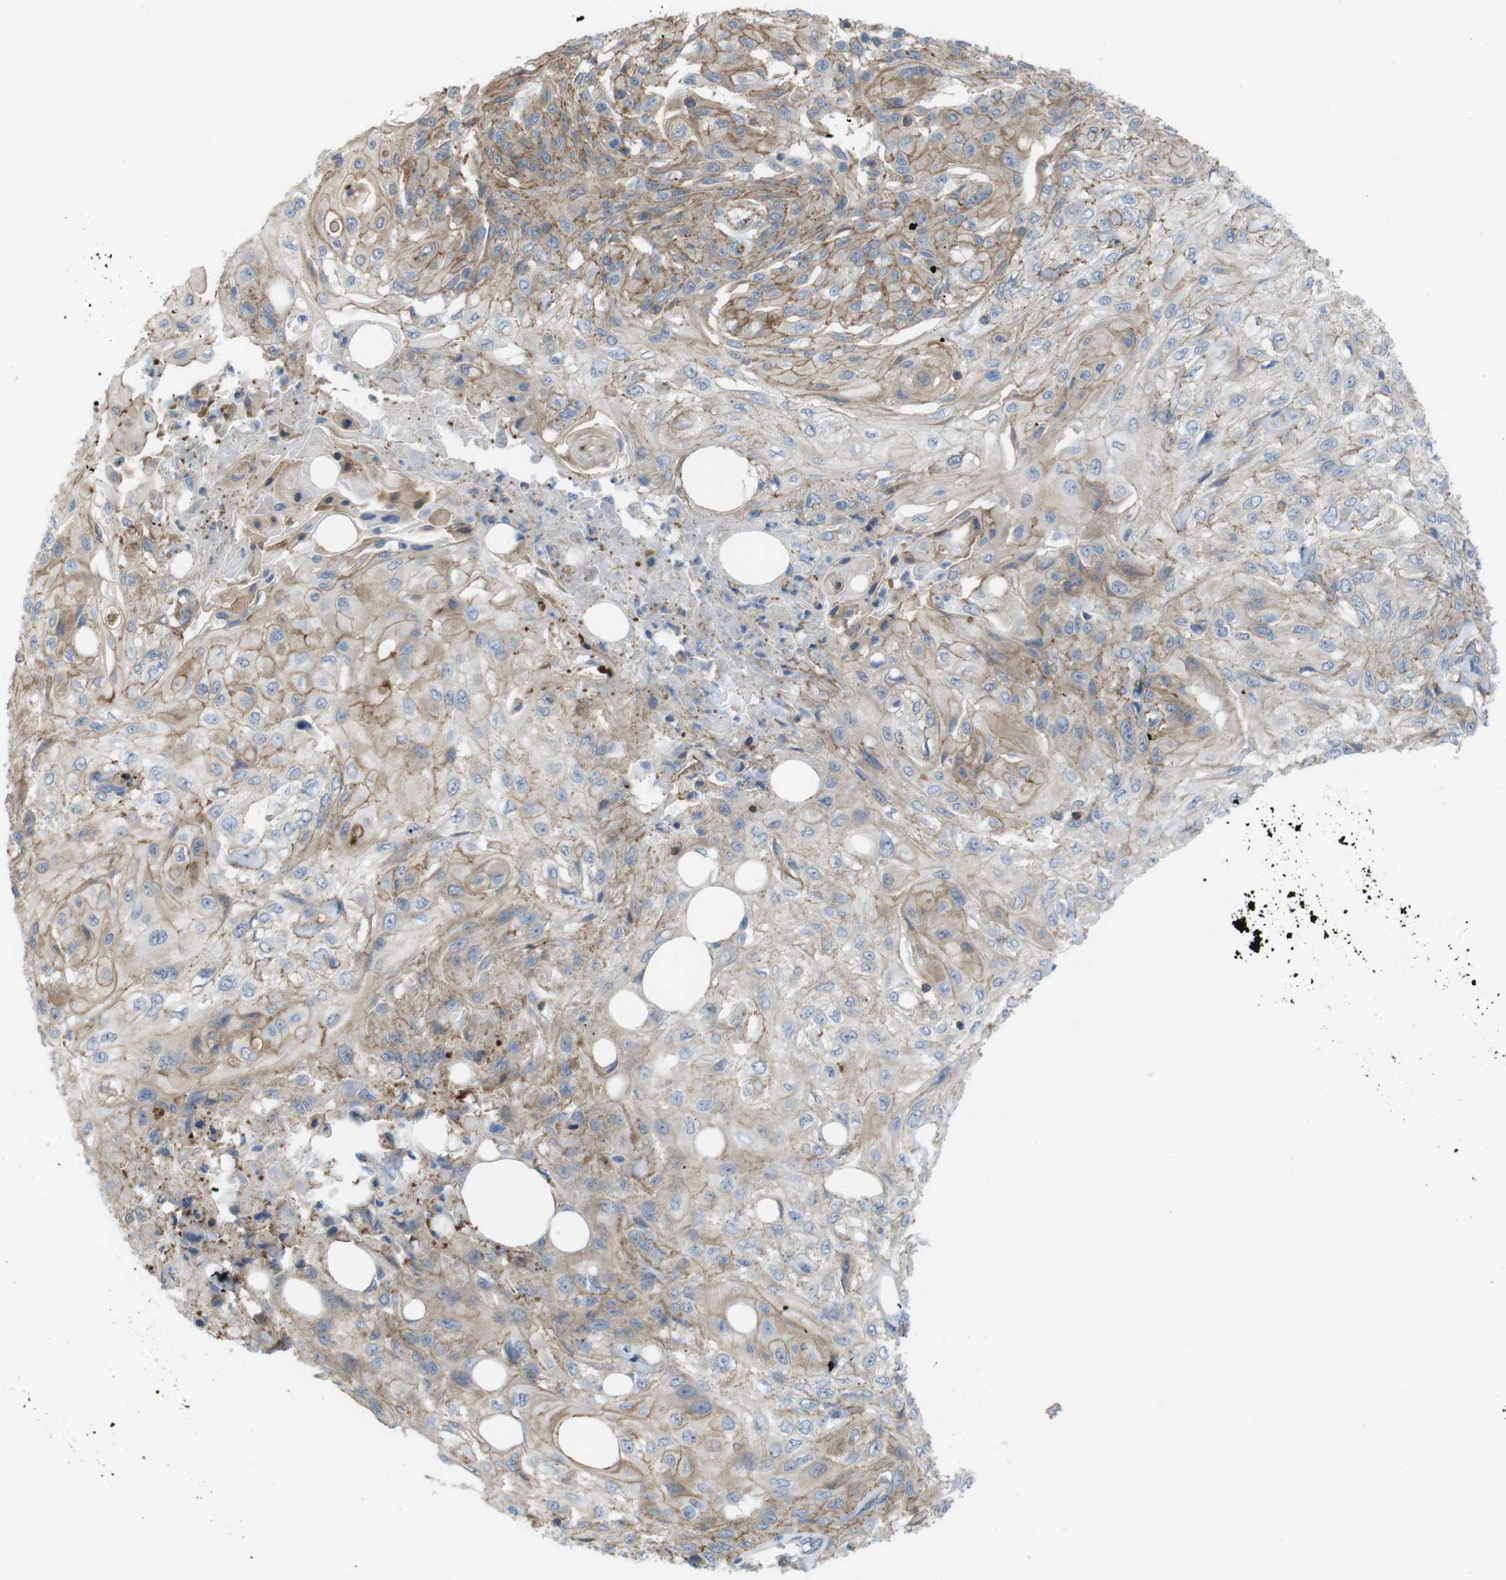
{"staining": {"intensity": "moderate", "quantity": ">75%", "location": "cytoplasmic/membranous"}, "tissue": "skin cancer", "cell_type": "Tumor cells", "image_type": "cancer", "snomed": [{"axis": "morphology", "description": "Squamous cell carcinoma, NOS"}, {"axis": "topography", "description": "Skin"}], "caption": "A high-resolution image shows immunohistochemistry (IHC) staining of skin cancer (squamous cell carcinoma), which demonstrates moderate cytoplasmic/membranous positivity in approximately >75% of tumor cells.", "gene": "PREX2", "patient": {"sex": "male", "age": 75}}